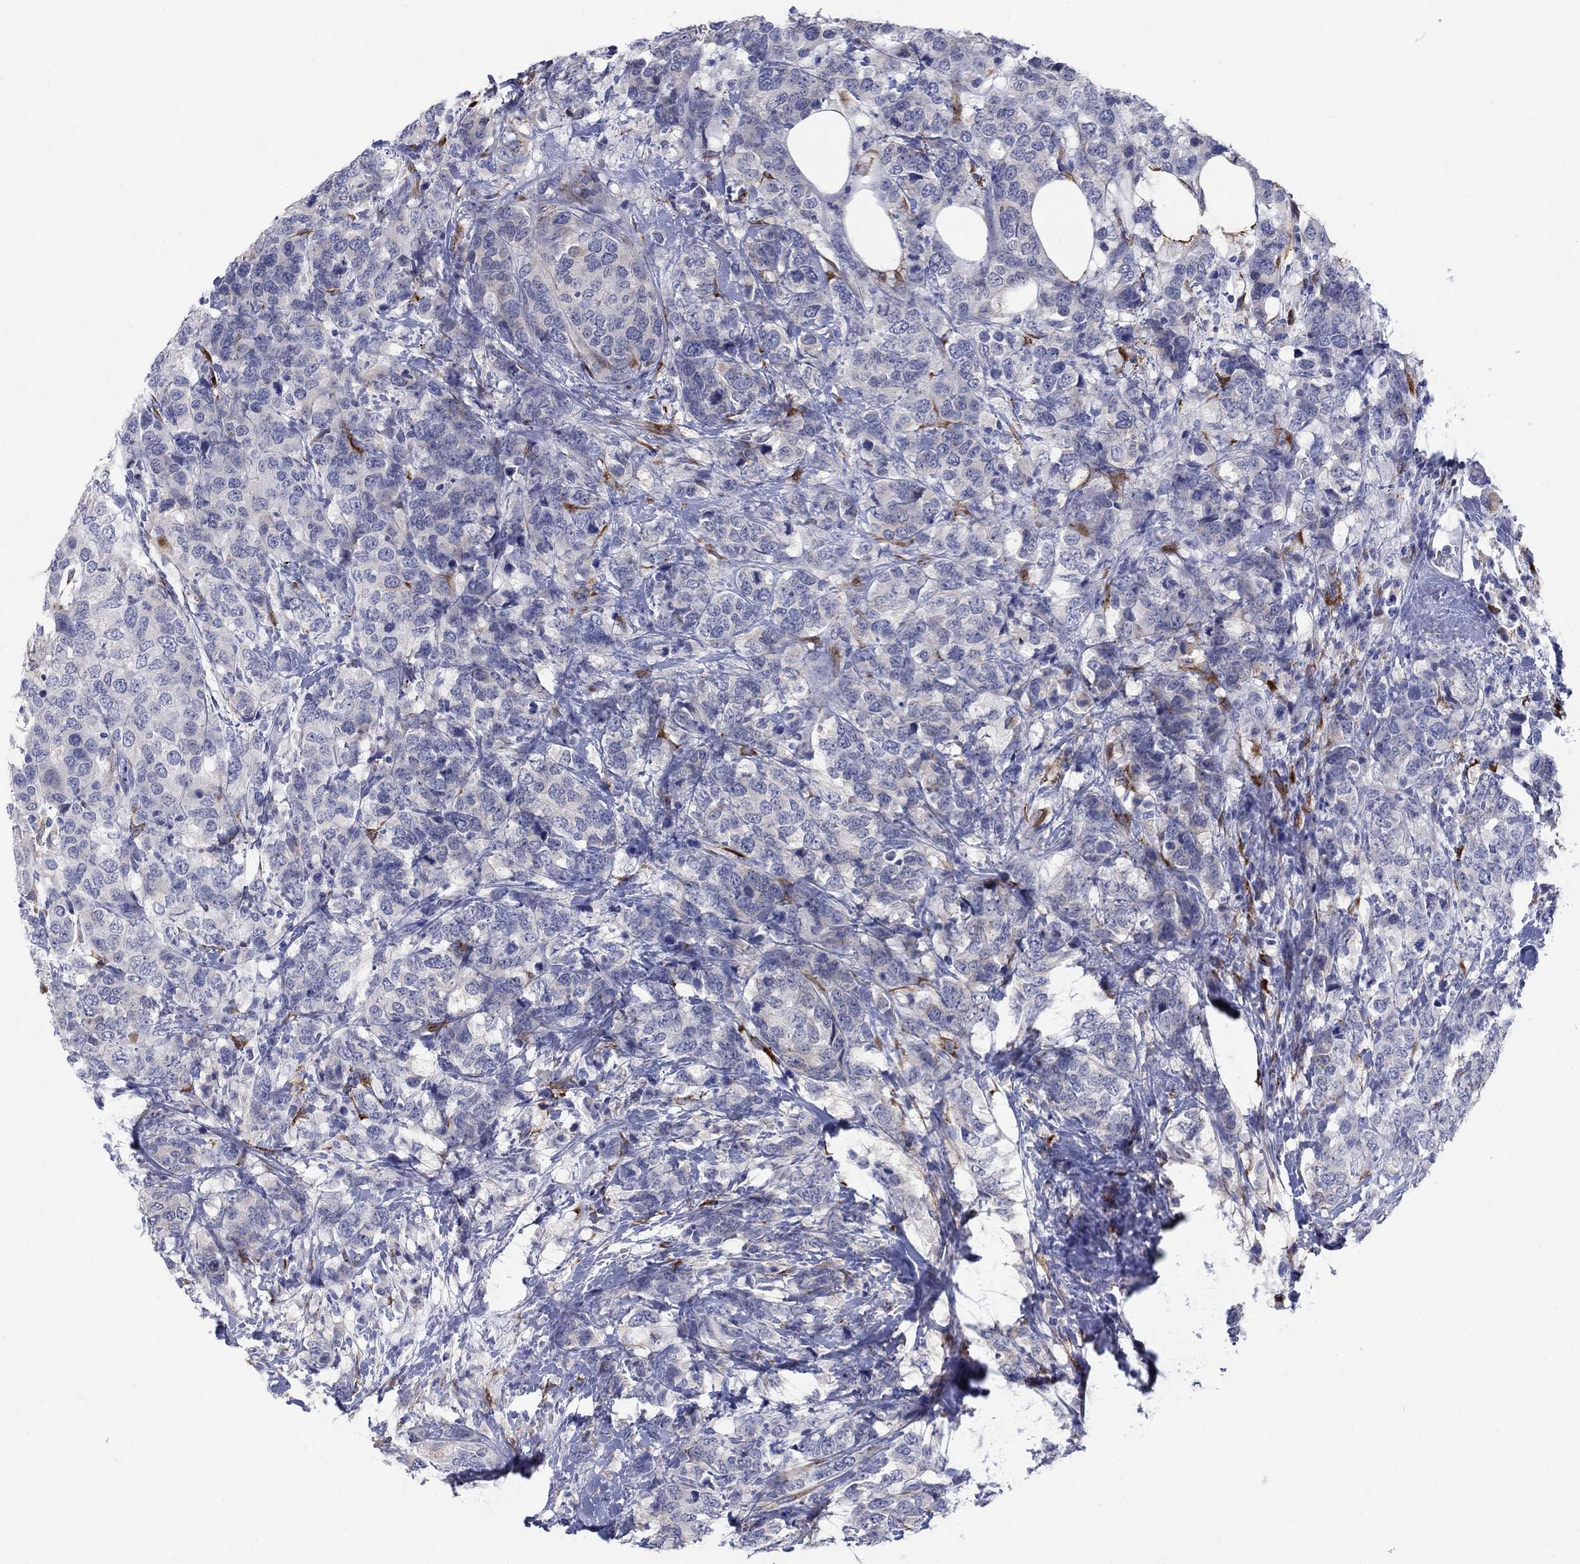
{"staining": {"intensity": "negative", "quantity": "none", "location": "none"}, "tissue": "breast cancer", "cell_type": "Tumor cells", "image_type": "cancer", "snomed": [{"axis": "morphology", "description": "Lobular carcinoma"}, {"axis": "topography", "description": "Breast"}], "caption": "Immunohistochemistry histopathology image of human breast cancer stained for a protein (brown), which exhibits no expression in tumor cells.", "gene": "REEP2", "patient": {"sex": "female", "age": 59}}